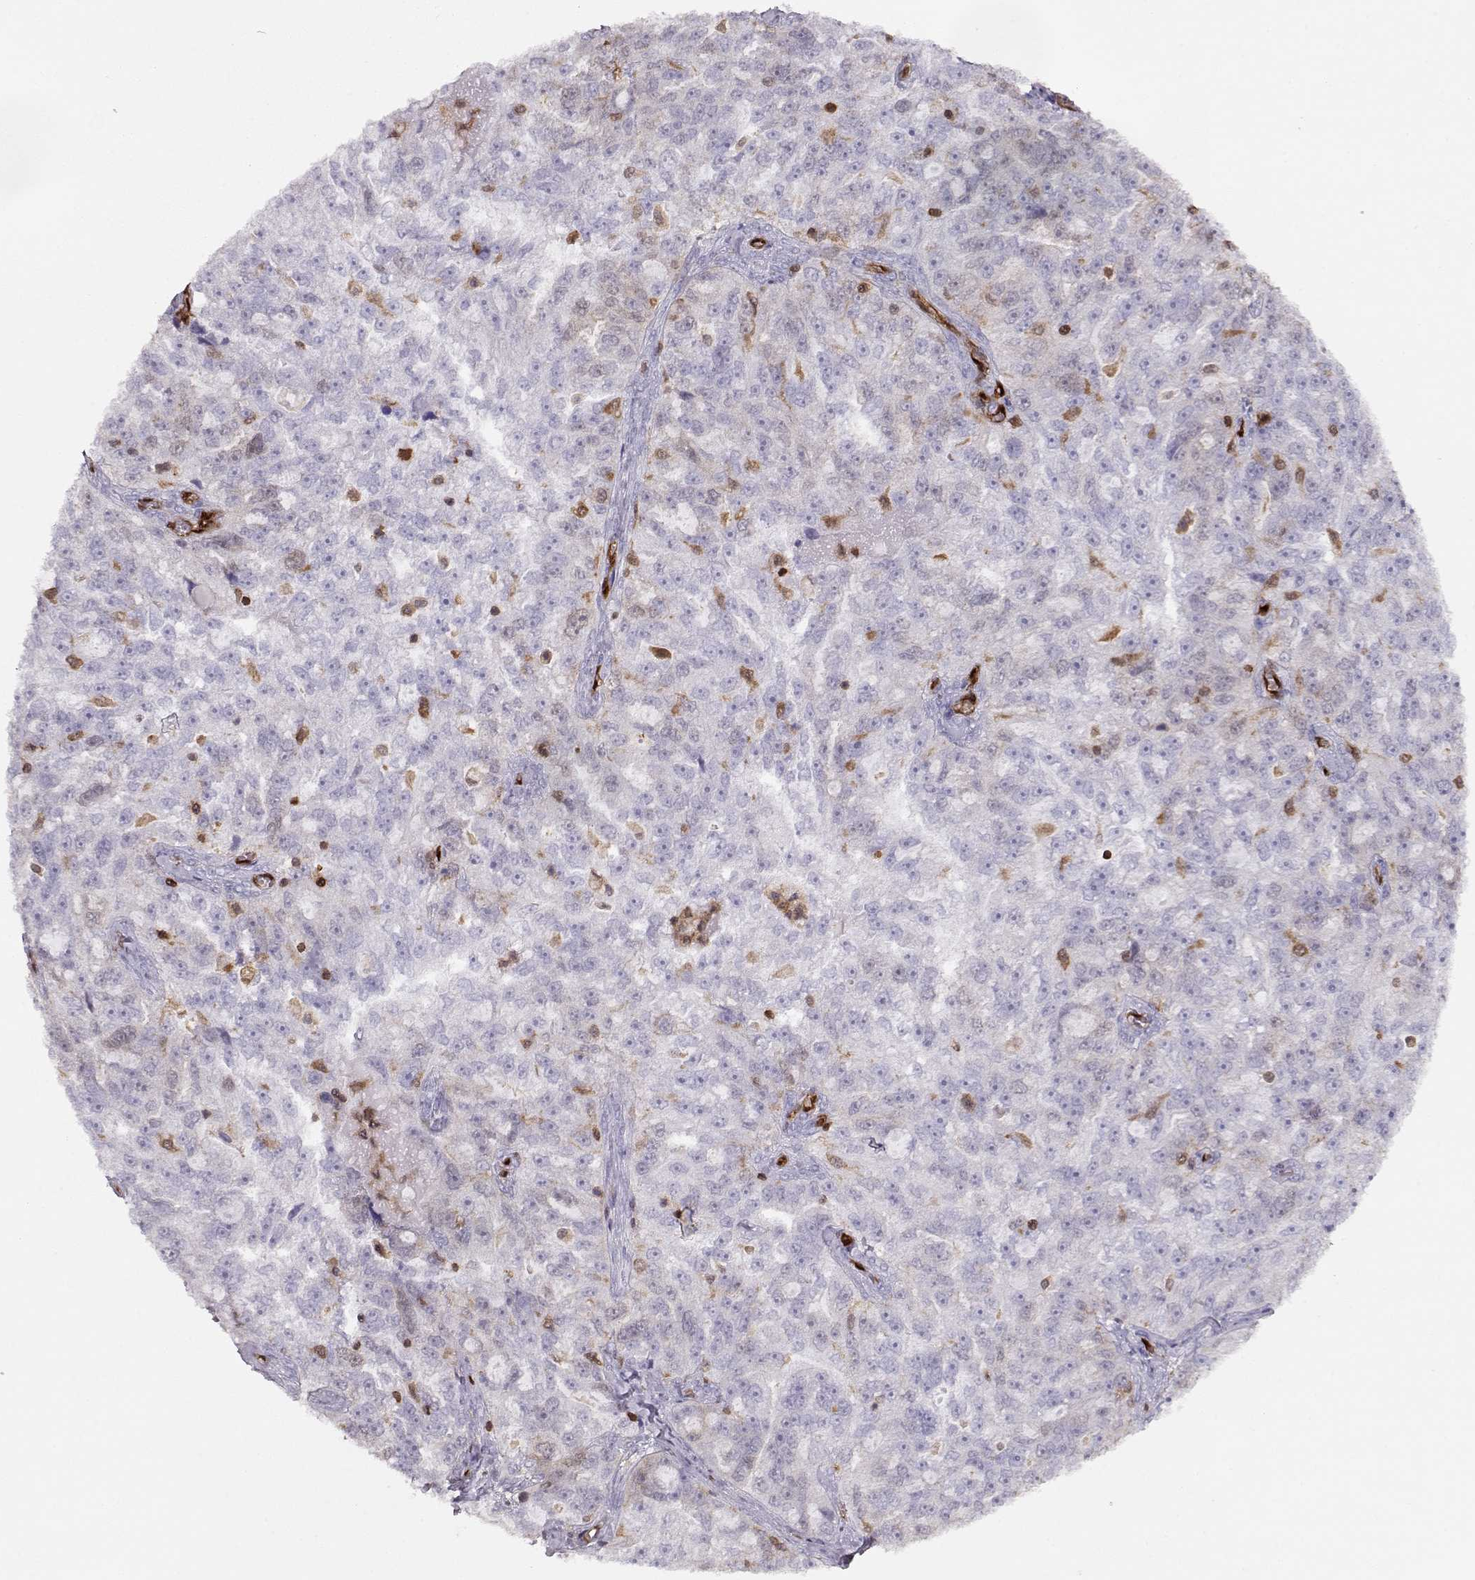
{"staining": {"intensity": "negative", "quantity": "none", "location": "none"}, "tissue": "ovarian cancer", "cell_type": "Tumor cells", "image_type": "cancer", "snomed": [{"axis": "morphology", "description": "Cystadenocarcinoma, serous, NOS"}, {"axis": "topography", "description": "Ovary"}], "caption": "Tumor cells are negative for protein expression in human ovarian cancer (serous cystadenocarcinoma).", "gene": "PNP", "patient": {"sex": "female", "age": 51}}